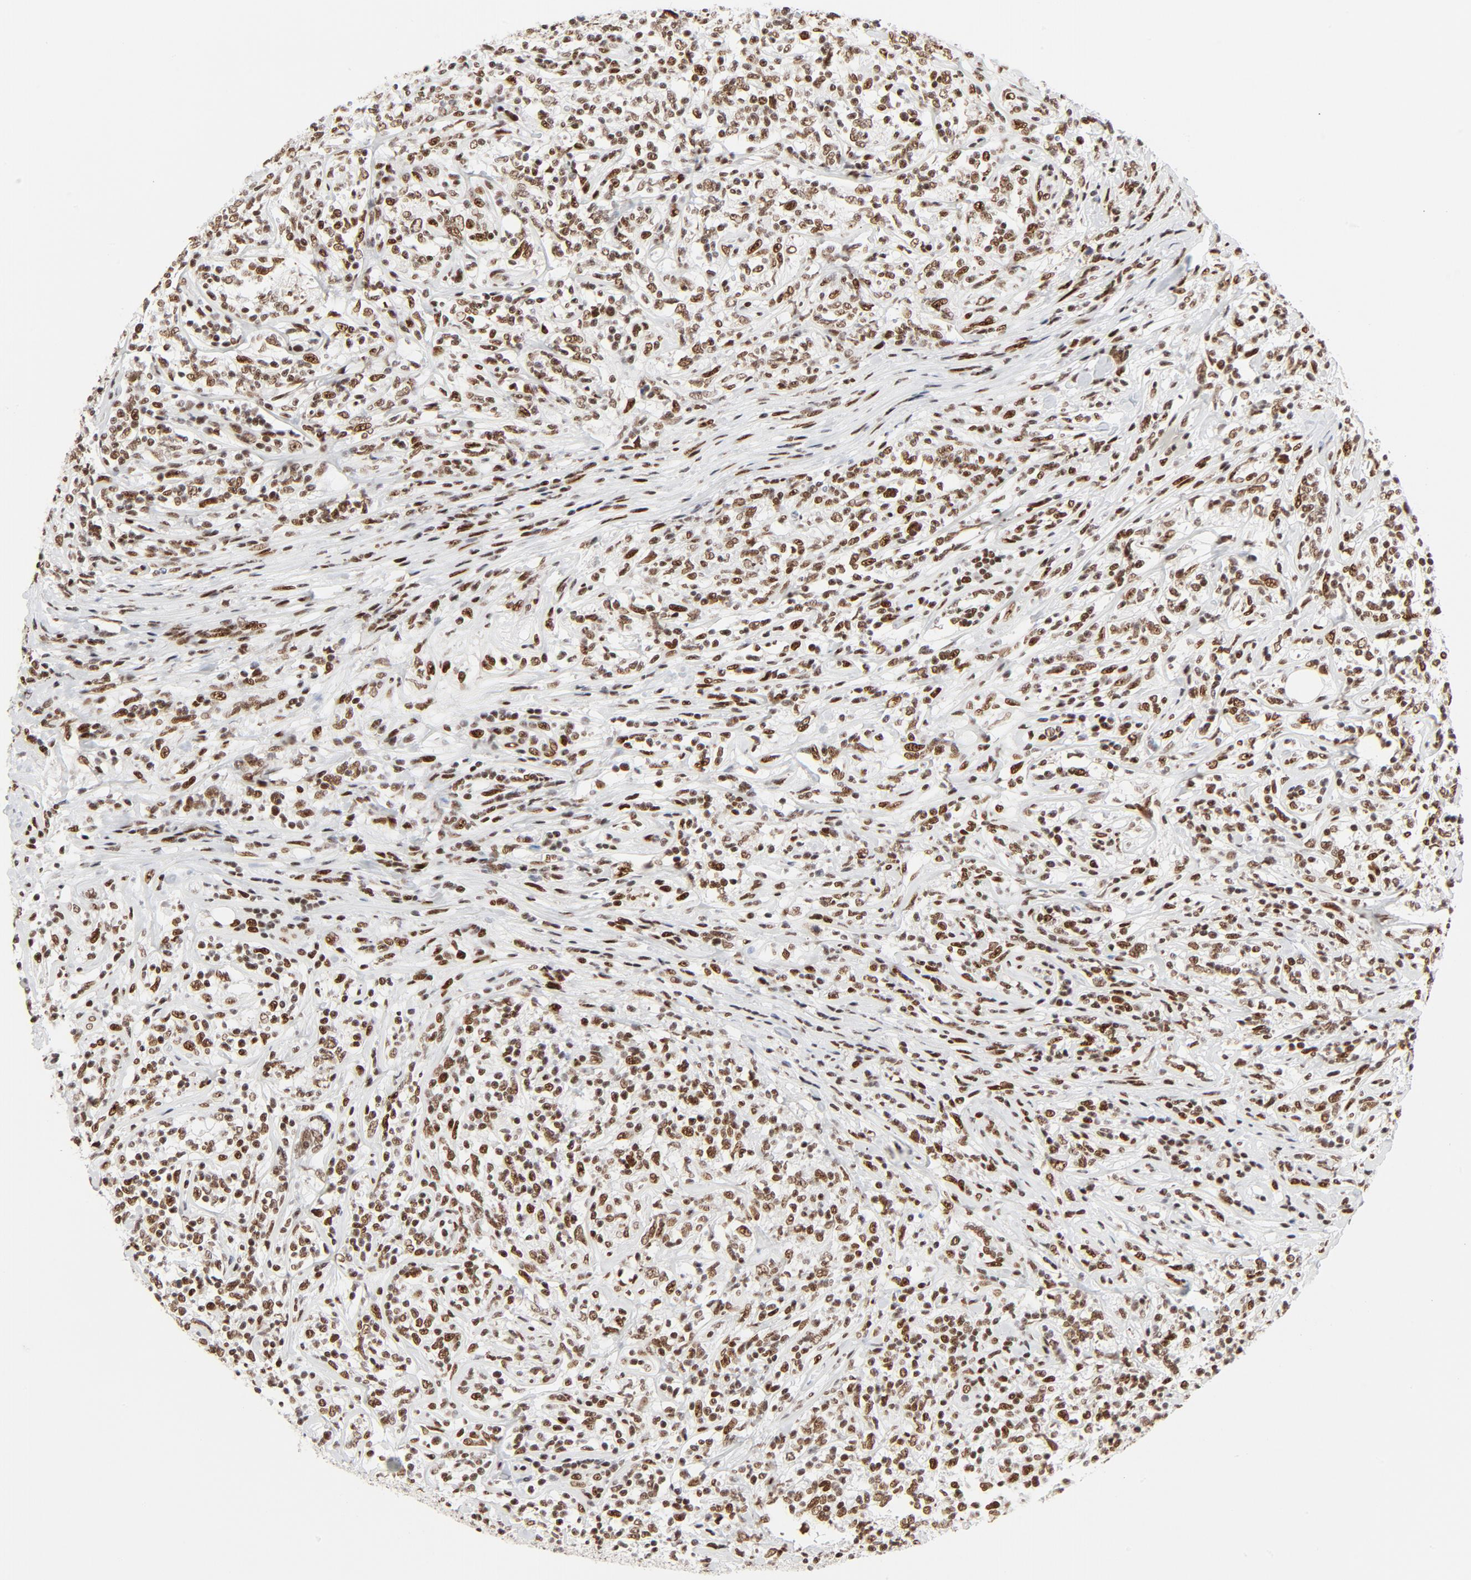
{"staining": {"intensity": "moderate", "quantity": ">75%", "location": "nuclear"}, "tissue": "lymphoma", "cell_type": "Tumor cells", "image_type": "cancer", "snomed": [{"axis": "morphology", "description": "Malignant lymphoma, non-Hodgkin's type, High grade"}, {"axis": "topography", "description": "Lymph node"}], "caption": "Malignant lymphoma, non-Hodgkin's type (high-grade) was stained to show a protein in brown. There is medium levels of moderate nuclear positivity in approximately >75% of tumor cells.", "gene": "GTF2H1", "patient": {"sex": "female", "age": 84}}